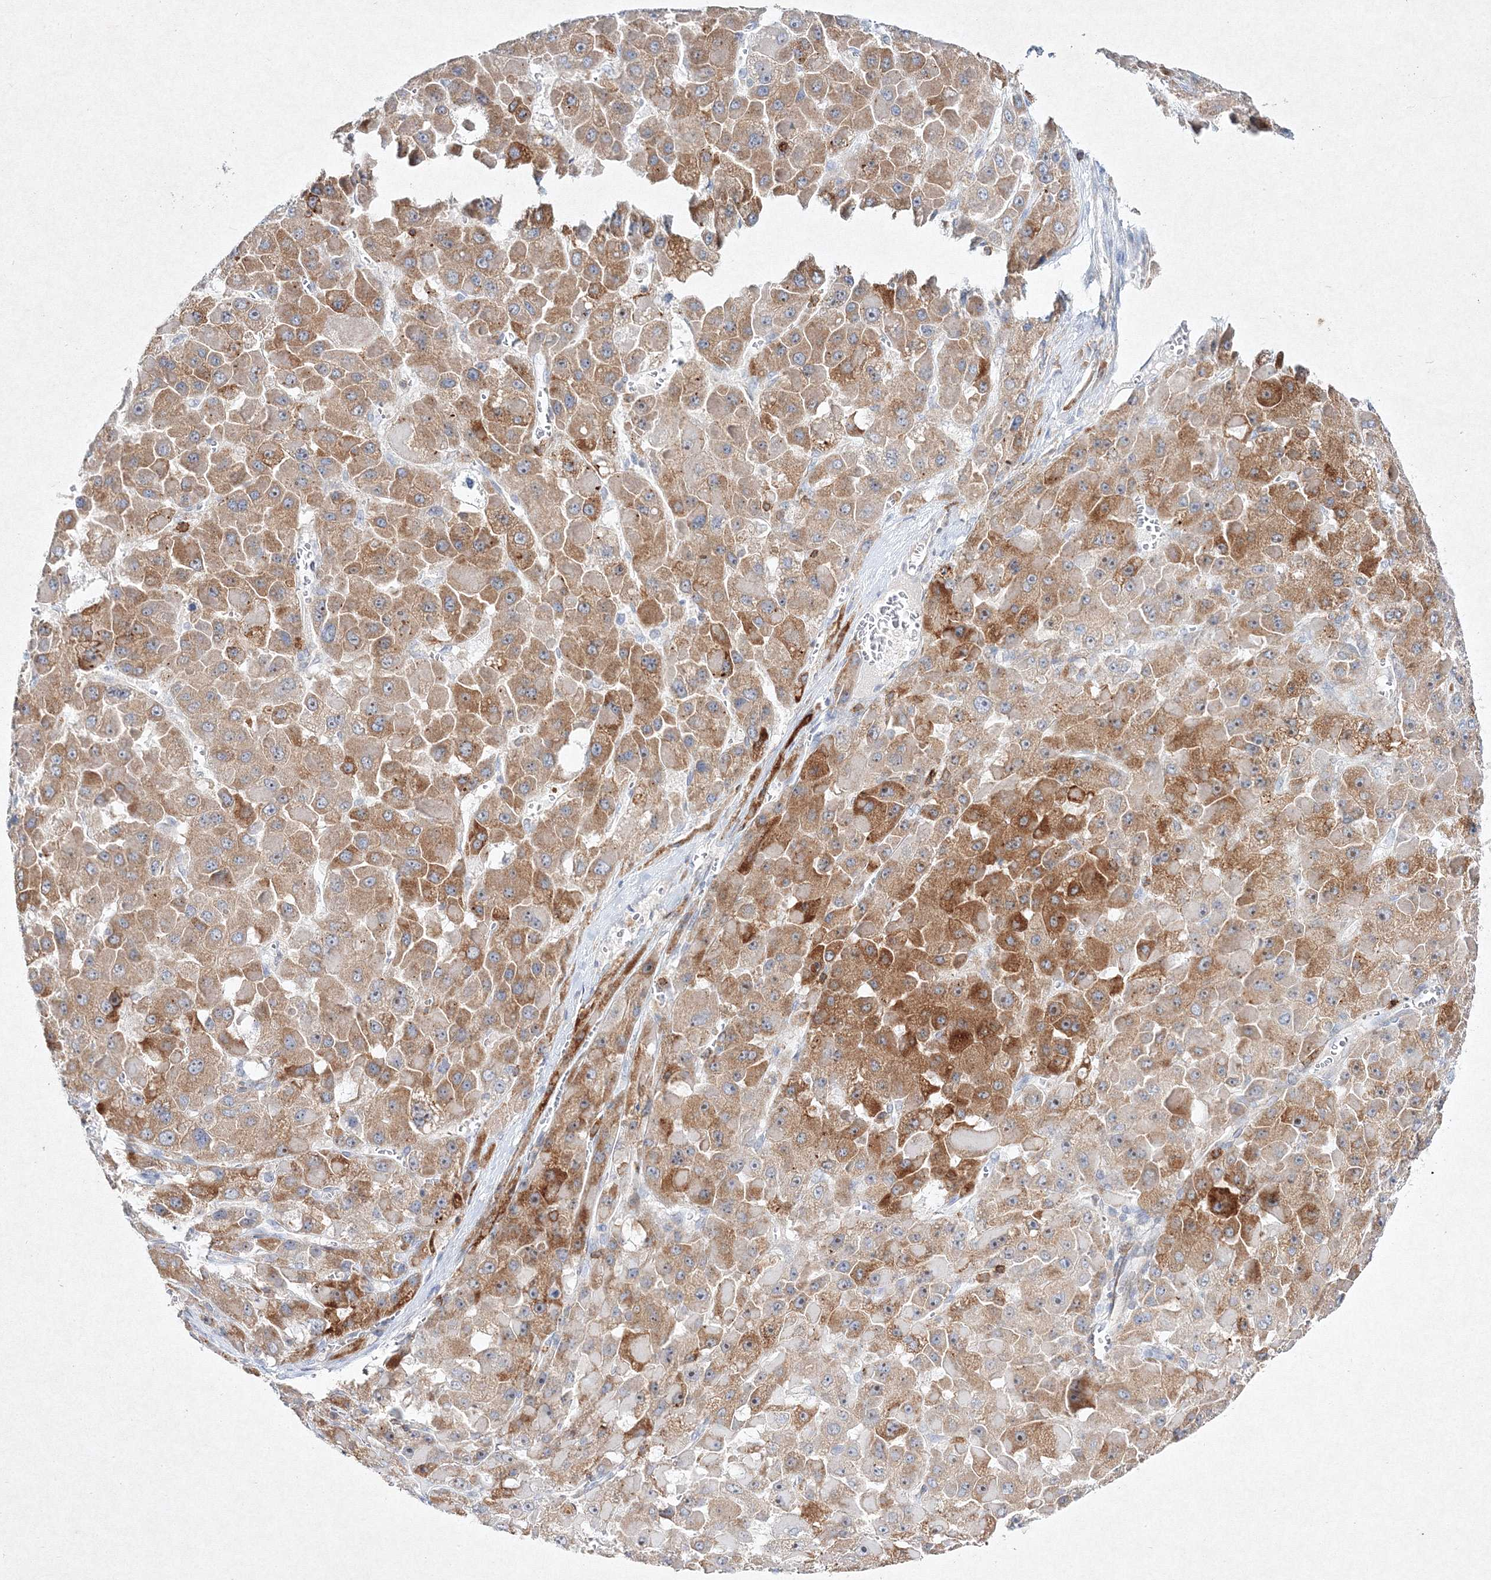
{"staining": {"intensity": "moderate", "quantity": ">75%", "location": "cytoplasmic/membranous"}, "tissue": "liver cancer", "cell_type": "Tumor cells", "image_type": "cancer", "snomed": [{"axis": "morphology", "description": "Carcinoma, Hepatocellular, NOS"}, {"axis": "topography", "description": "Liver"}], "caption": "High-magnification brightfield microscopy of liver hepatocellular carcinoma stained with DAB (brown) and counterstained with hematoxylin (blue). tumor cells exhibit moderate cytoplasmic/membranous expression is seen in approximately>75% of cells. The protein is shown in brown color, while the nuclei are stained blue.", "gene": "HCST", "patient": {"sex": "female", "age": 73}}